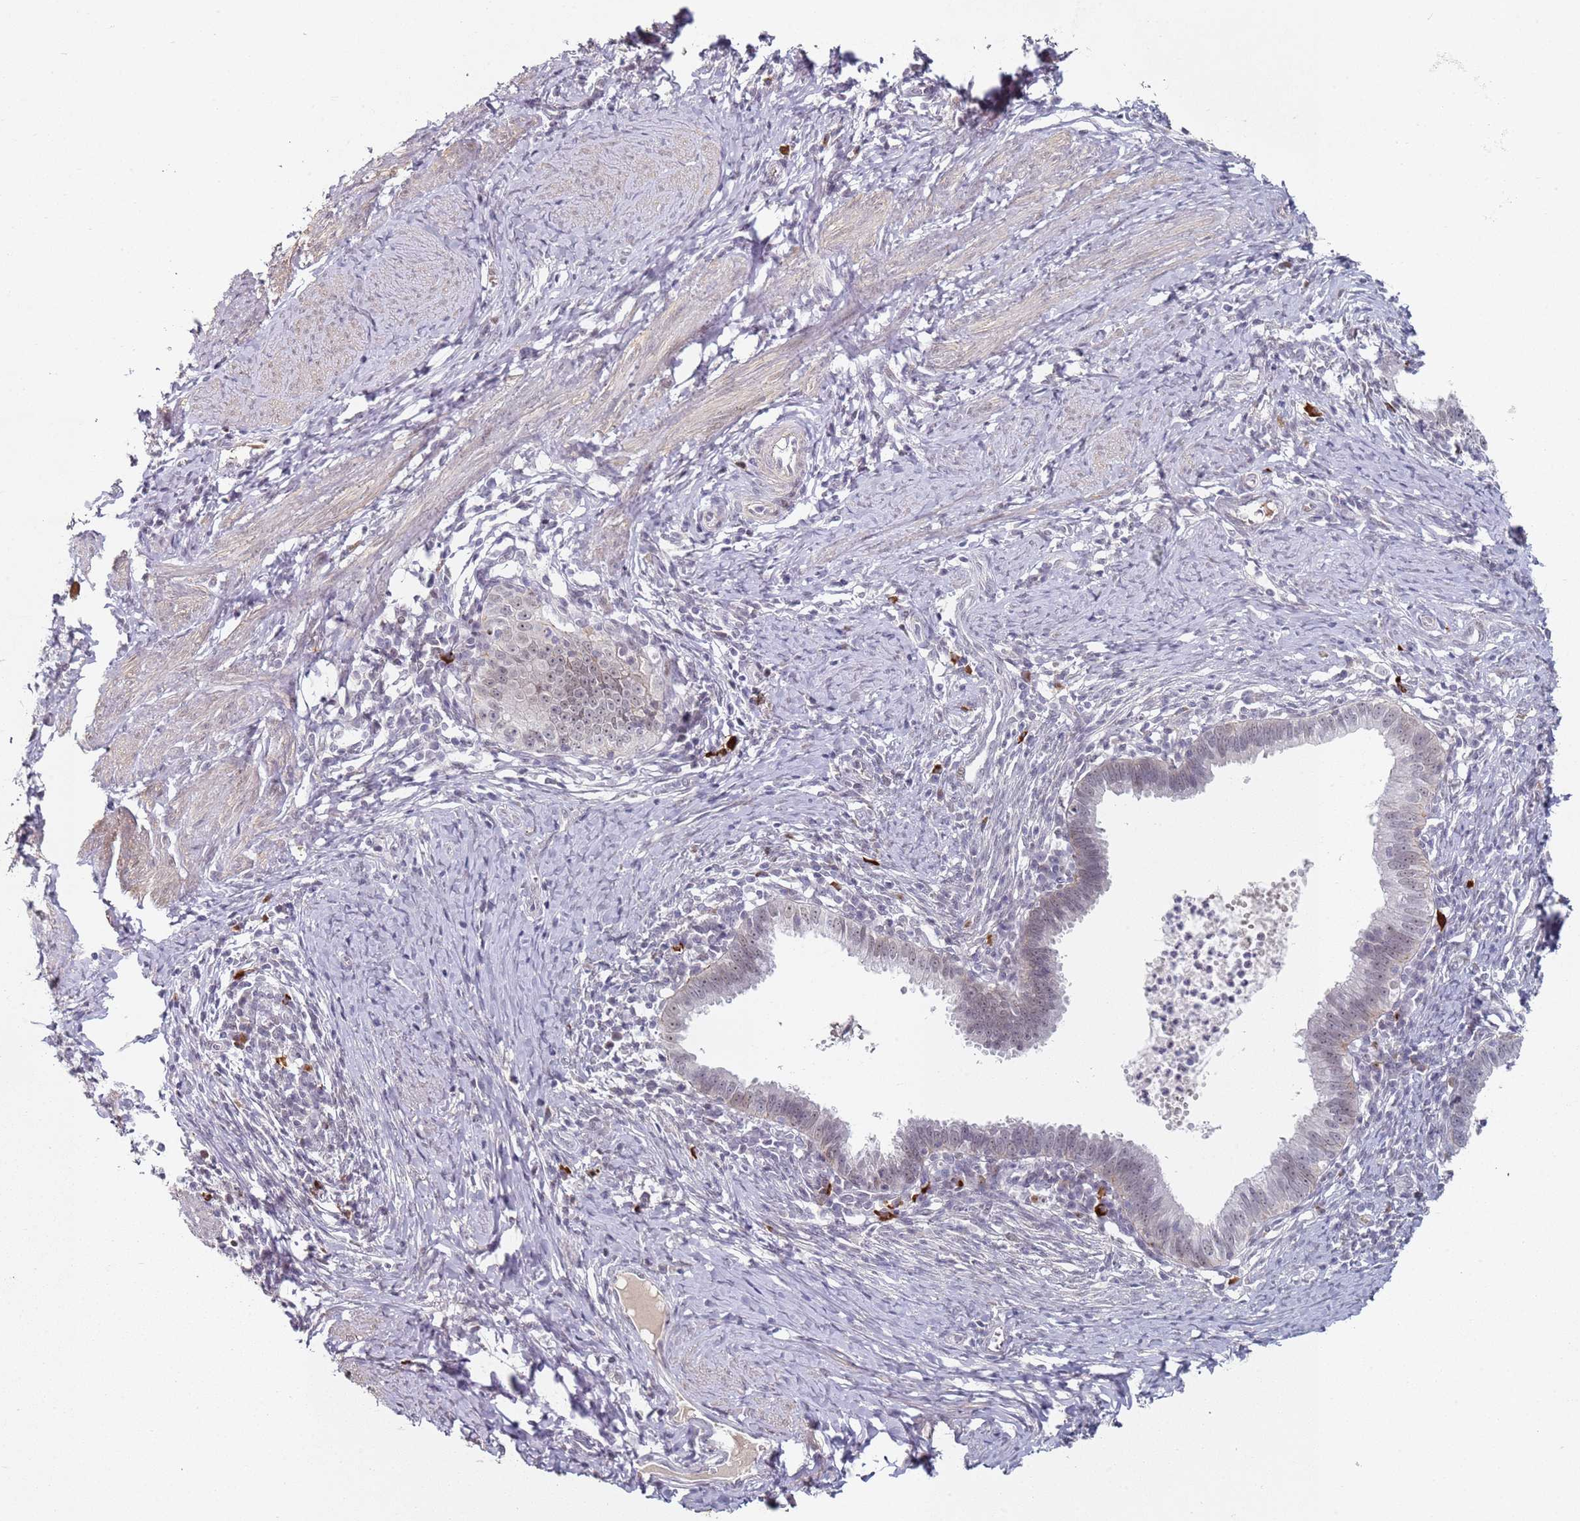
{"staining": {"intensity": "weak", "quantity": "<25%", "location": "nuclear"}, "tissue": "cervical cancer", "cell_type": "Tumor cells", "image_type": "cancer", "snomed": [{"axis": "morphology", "description": "Adenocarcinoma, NOS"}, {"axis": "topography", "description": "Cervix"}], "caption": "Photomicrograph shows no significant protein positivity in tumor cells of cervical cancer (adenocarcinoma).", "gene": "ATF6B", "patient": {"sex": "female", "age": 36}}